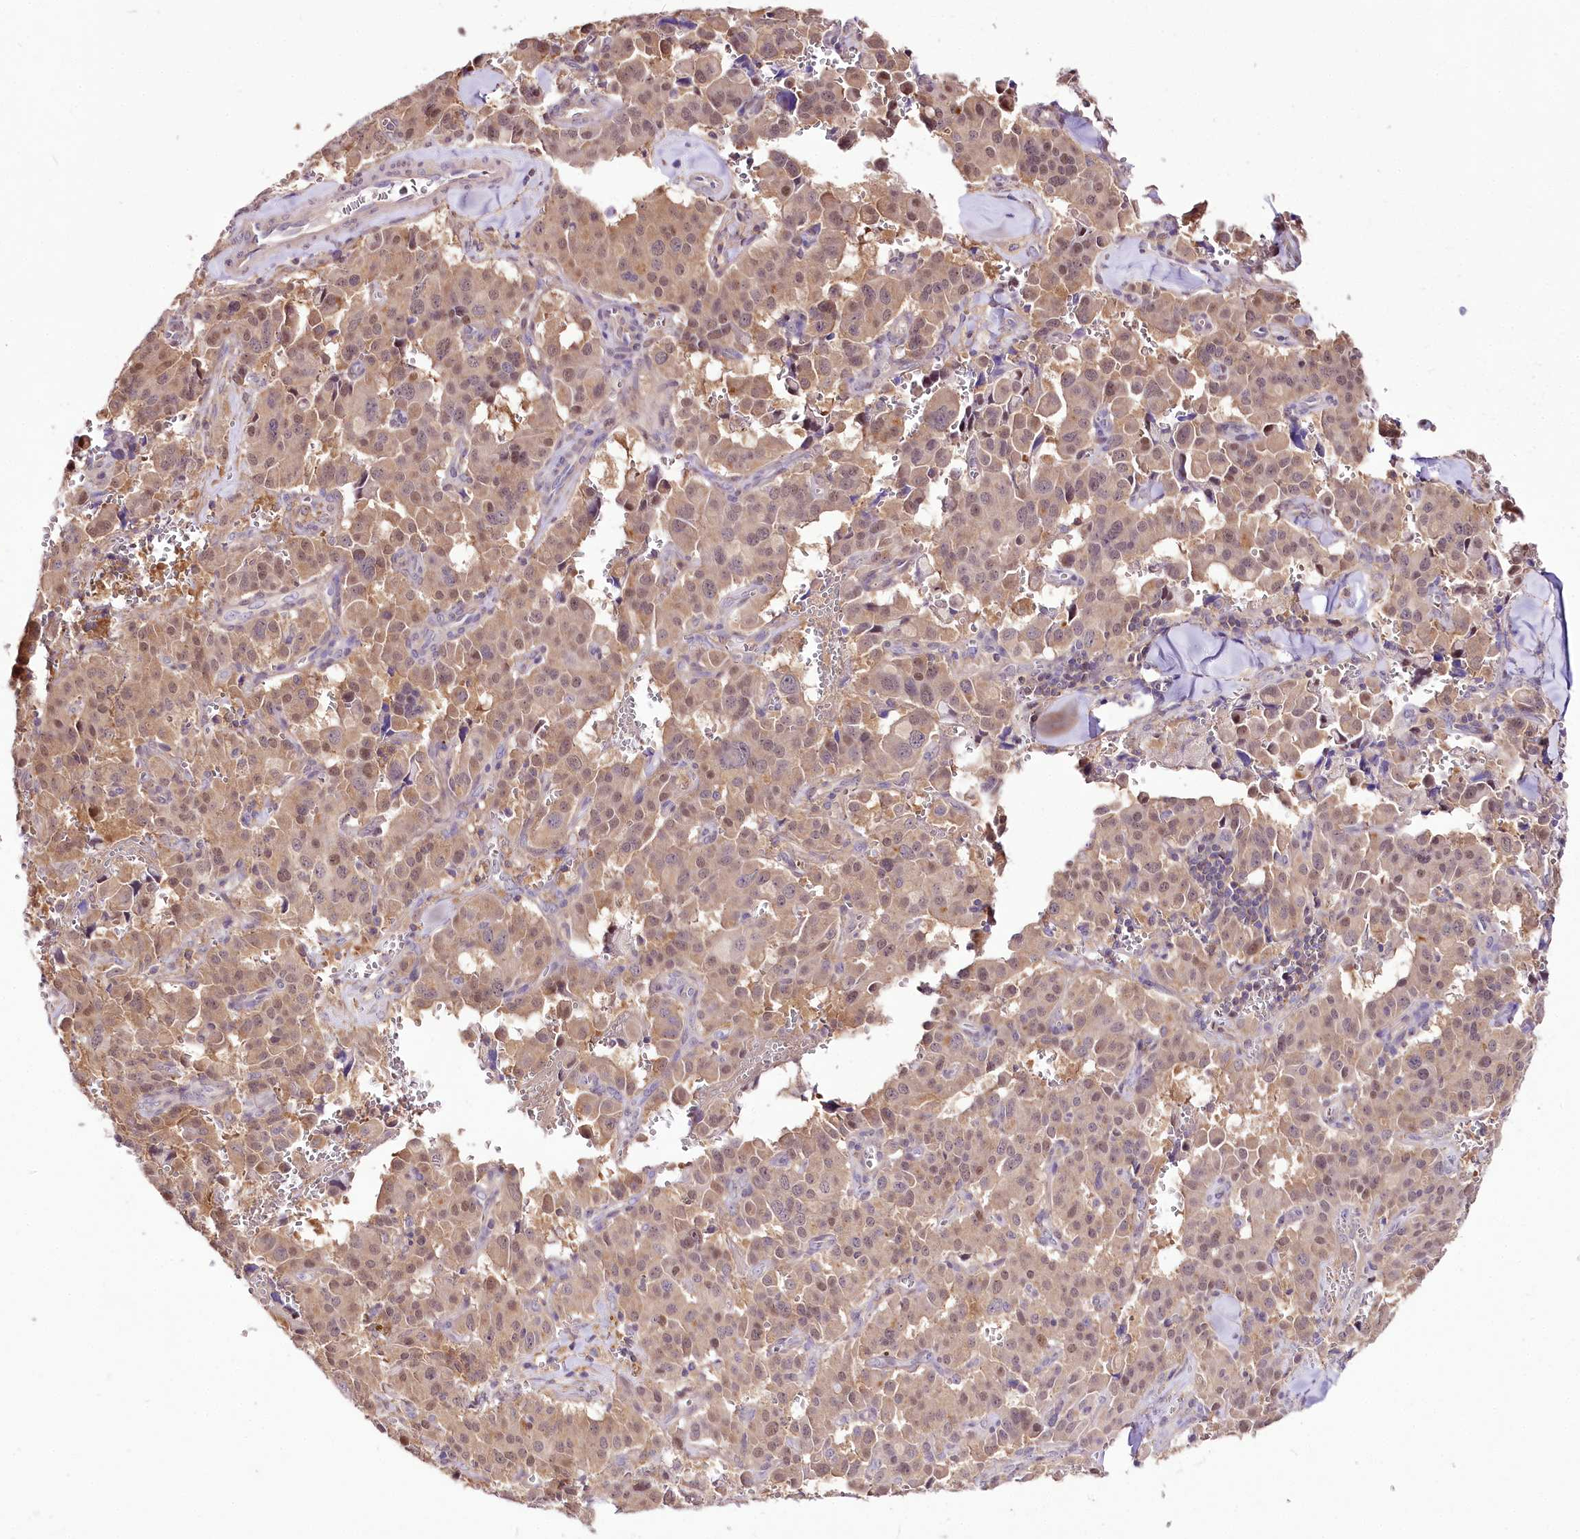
{"staining": {"intensity": "weak", "quantity": ">75%", "location": "cytoplasmic/membranous,nuclear"}, "tissue": "pancreatic cancer", "cell_type": "Tumor cells", "image_type": "cancer", "snomed": [{"axis": "morphology", "description": "Adenocarcinoma, NOS"}, {"axis": "topography", "description": "Pancreas"}], "caption": "Protein analysis of pancreatic adenocarcinoma tissue shows weak cytoplasmic/membranous and nuclear expression in about >75% of tumor cells. (DAB IHC, brown staining for protein, blue staining for nuclei).", "gene": "UGP2", "patient": {"sex": "male", "age": 65}}